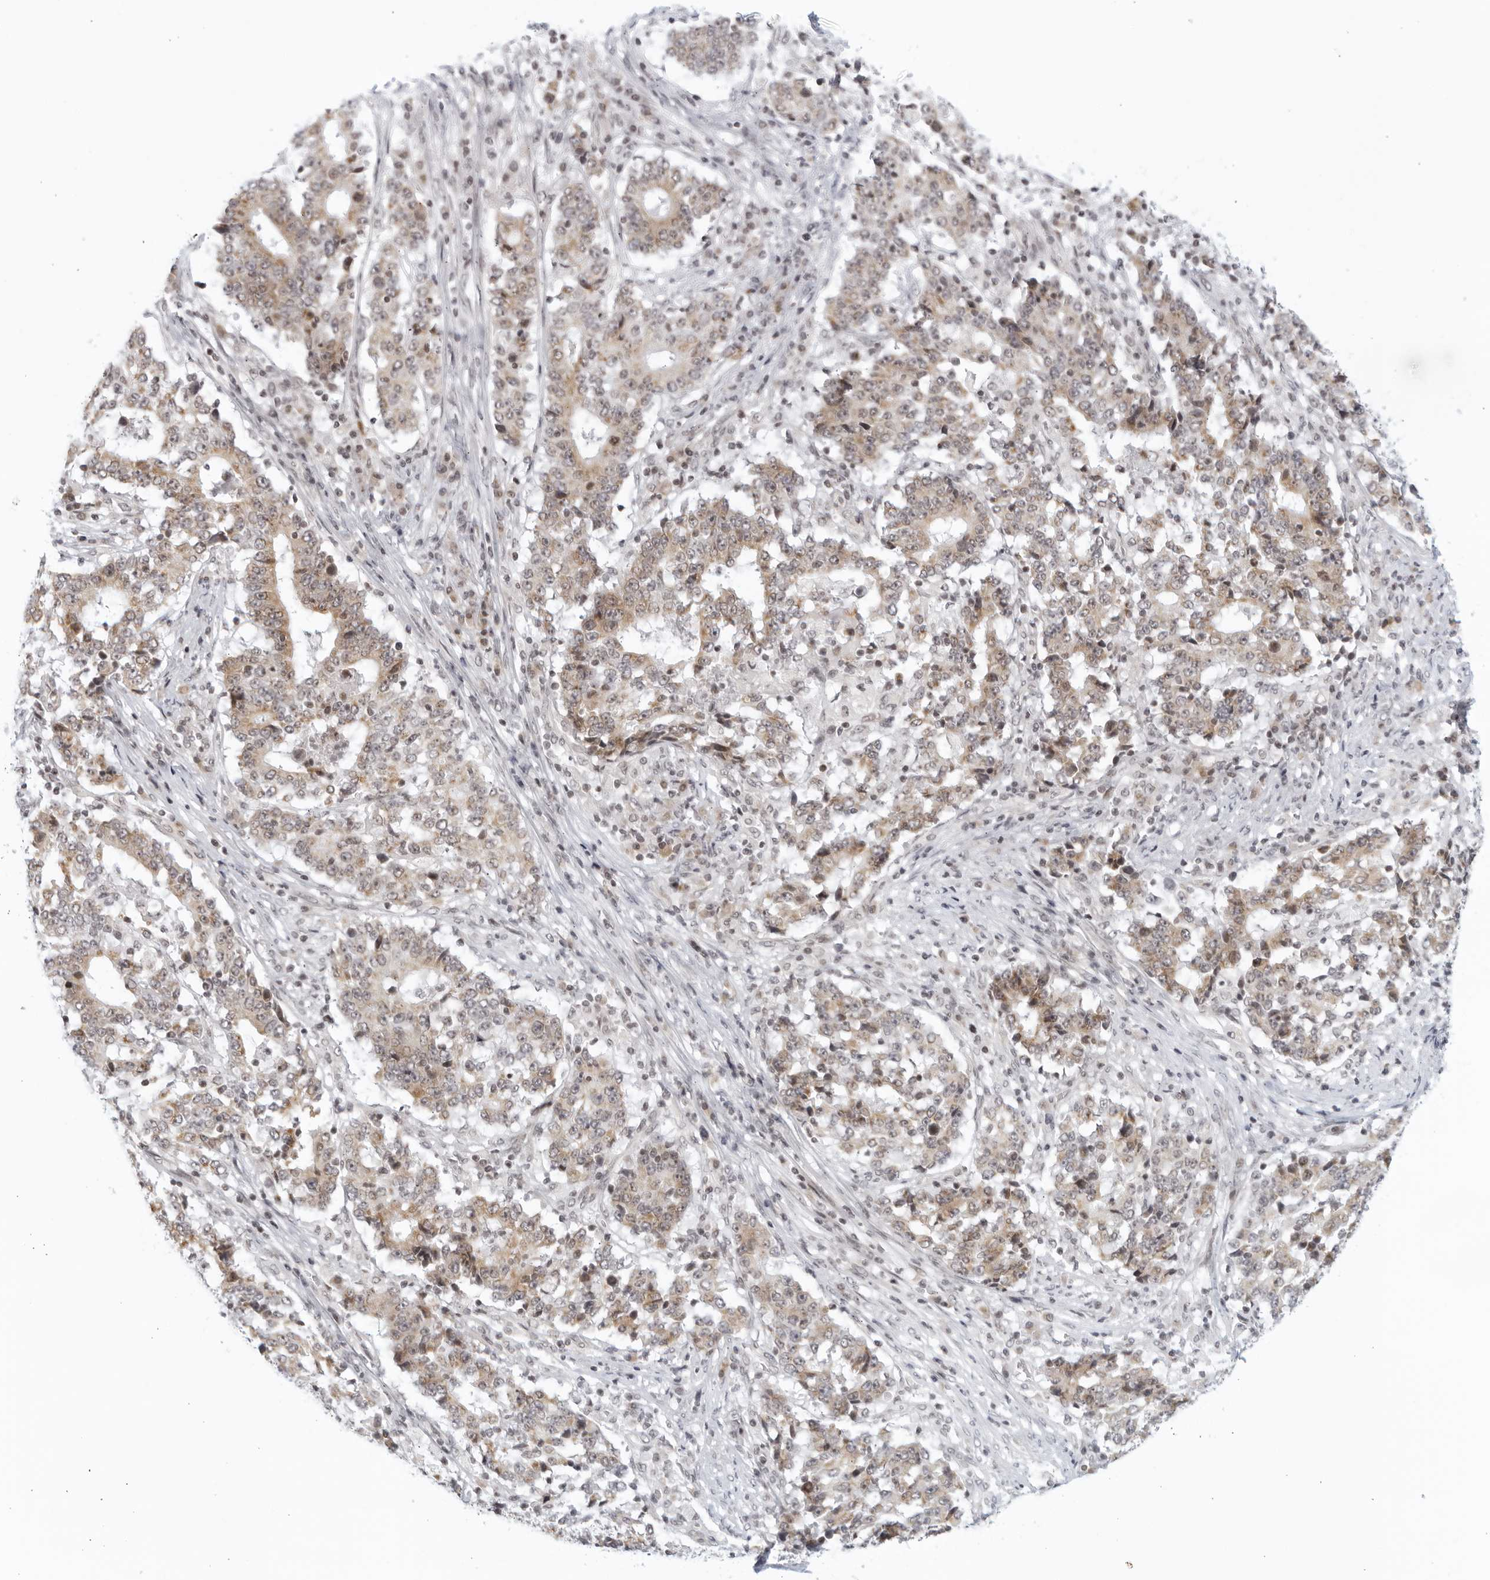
{"staining": {"intensity": "weak", "quantity": "25%-75%", "location": "cytoplasmic/membranous"}, "tissue": "stomach cancer", "cell_type": "Tumor cells", "image_type": "cancer", "snomed": [{"axis": "morphology", "description": "Adenocarcinoma, NOS"}, {"axis": "topography", "description": "Stomach"}], "caption": "Brown immunohistochemical staining in stomach cancer (adenocarcinoma) reveals weak cytoplasmic/membranous positivity in about 25%-75% of tumor cells. (DAB (3,3'-diaminobenzidine) IHC, brown staining for protein, blue staining for nuclei).", "gene": "RAB11FIP3", "patient": {"sex": "male", "age": 59}}